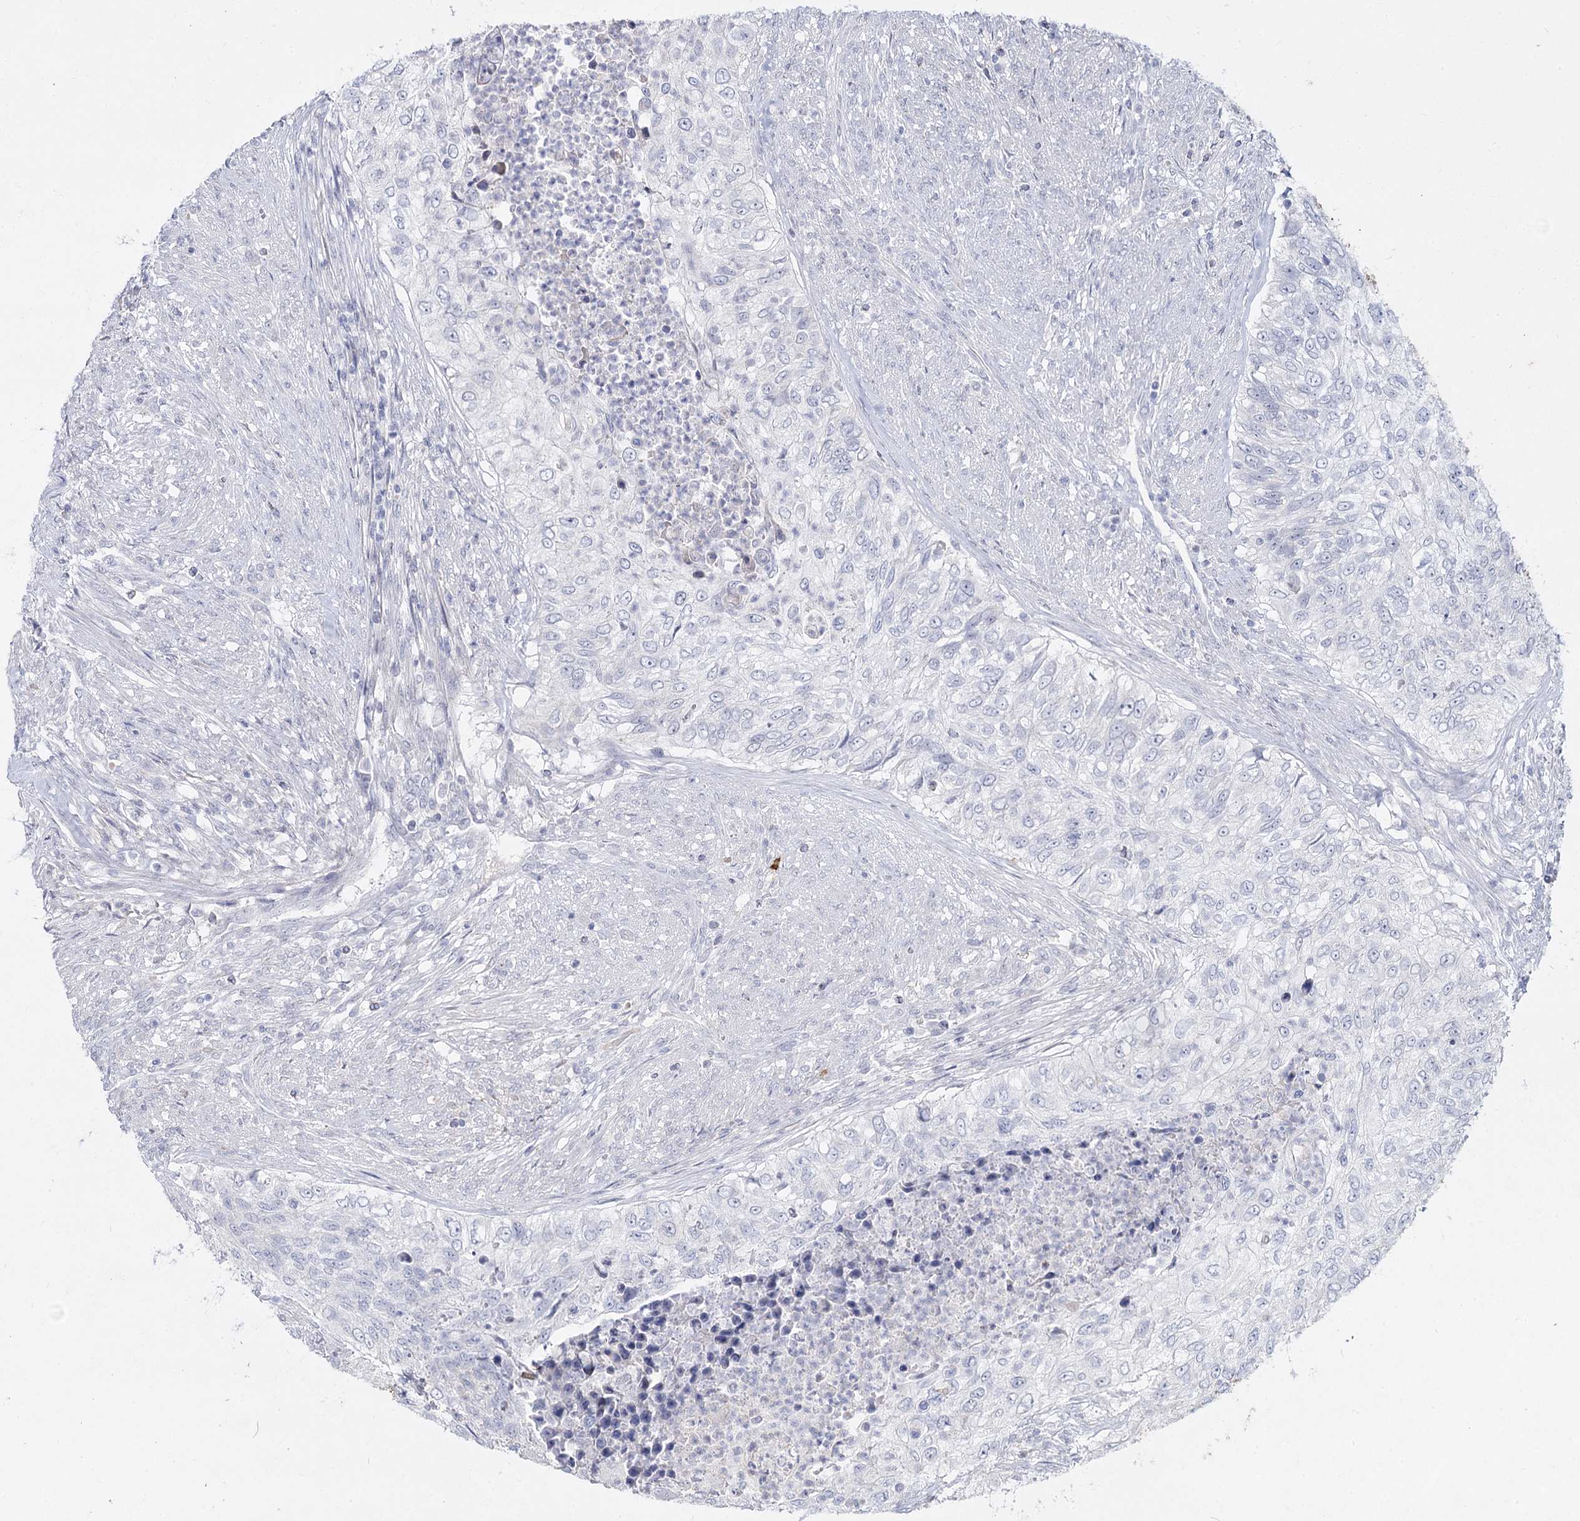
{"staining": {"intensity": "negative", "quantity": "none", "location": "none"}, "tissue": "urothelial cancer", "cell_type": "Tumor cells", "image_type": "cancer", "snomed": [{"axis": "morphology", "description": "Urothelial carcinoma, High grade"}, {"axis": "topography", "description": "Urinary bladder"}], "caption": "Tumor cells are negative for protein expression in human urothelial cancer.", "gene": "CCDC73", "patient": {"sex": "female", "age": 60}}